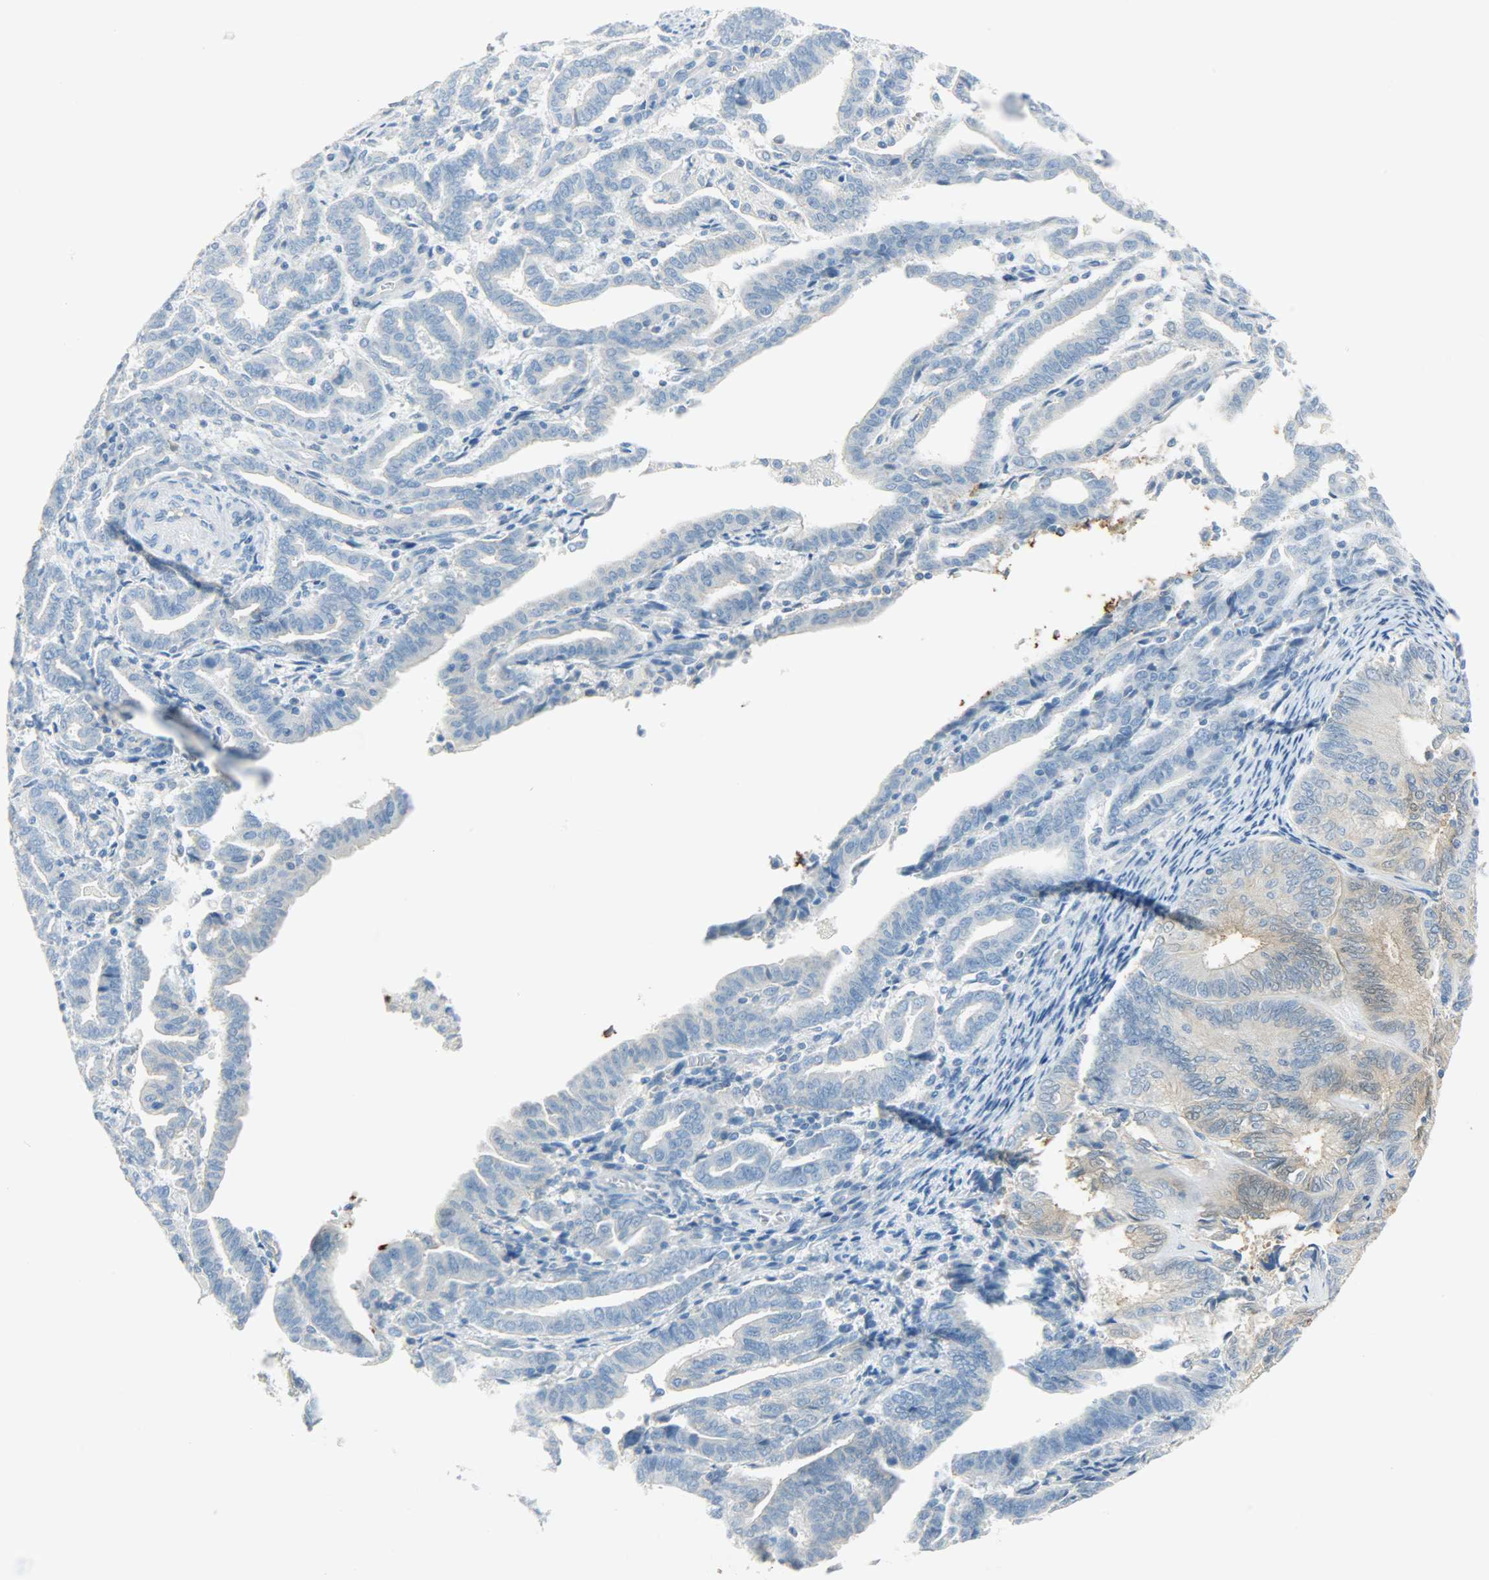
{"staining": {"intensity": "moderate", "quantity": "<25%", "location": "cytoplasmic/membranous"}, "tissue": "endometrial cancer", "cell_type": "Tumor cells", "image_type": "cancer", "snomed": [{"axis": "morphology", "description": "Adenocarcinoma, NOS"}, {"axis": "topography", "description": "Uterus"}], "caption": "Adenocarcinoma (endometrial) was stained to show a protein in brown. There is low levels of moderate cytoplasmic/membranous positivity in about <25% of tumor cells.", "gene": "PROM1", "patient": {"sex": "female", "age": 83}}